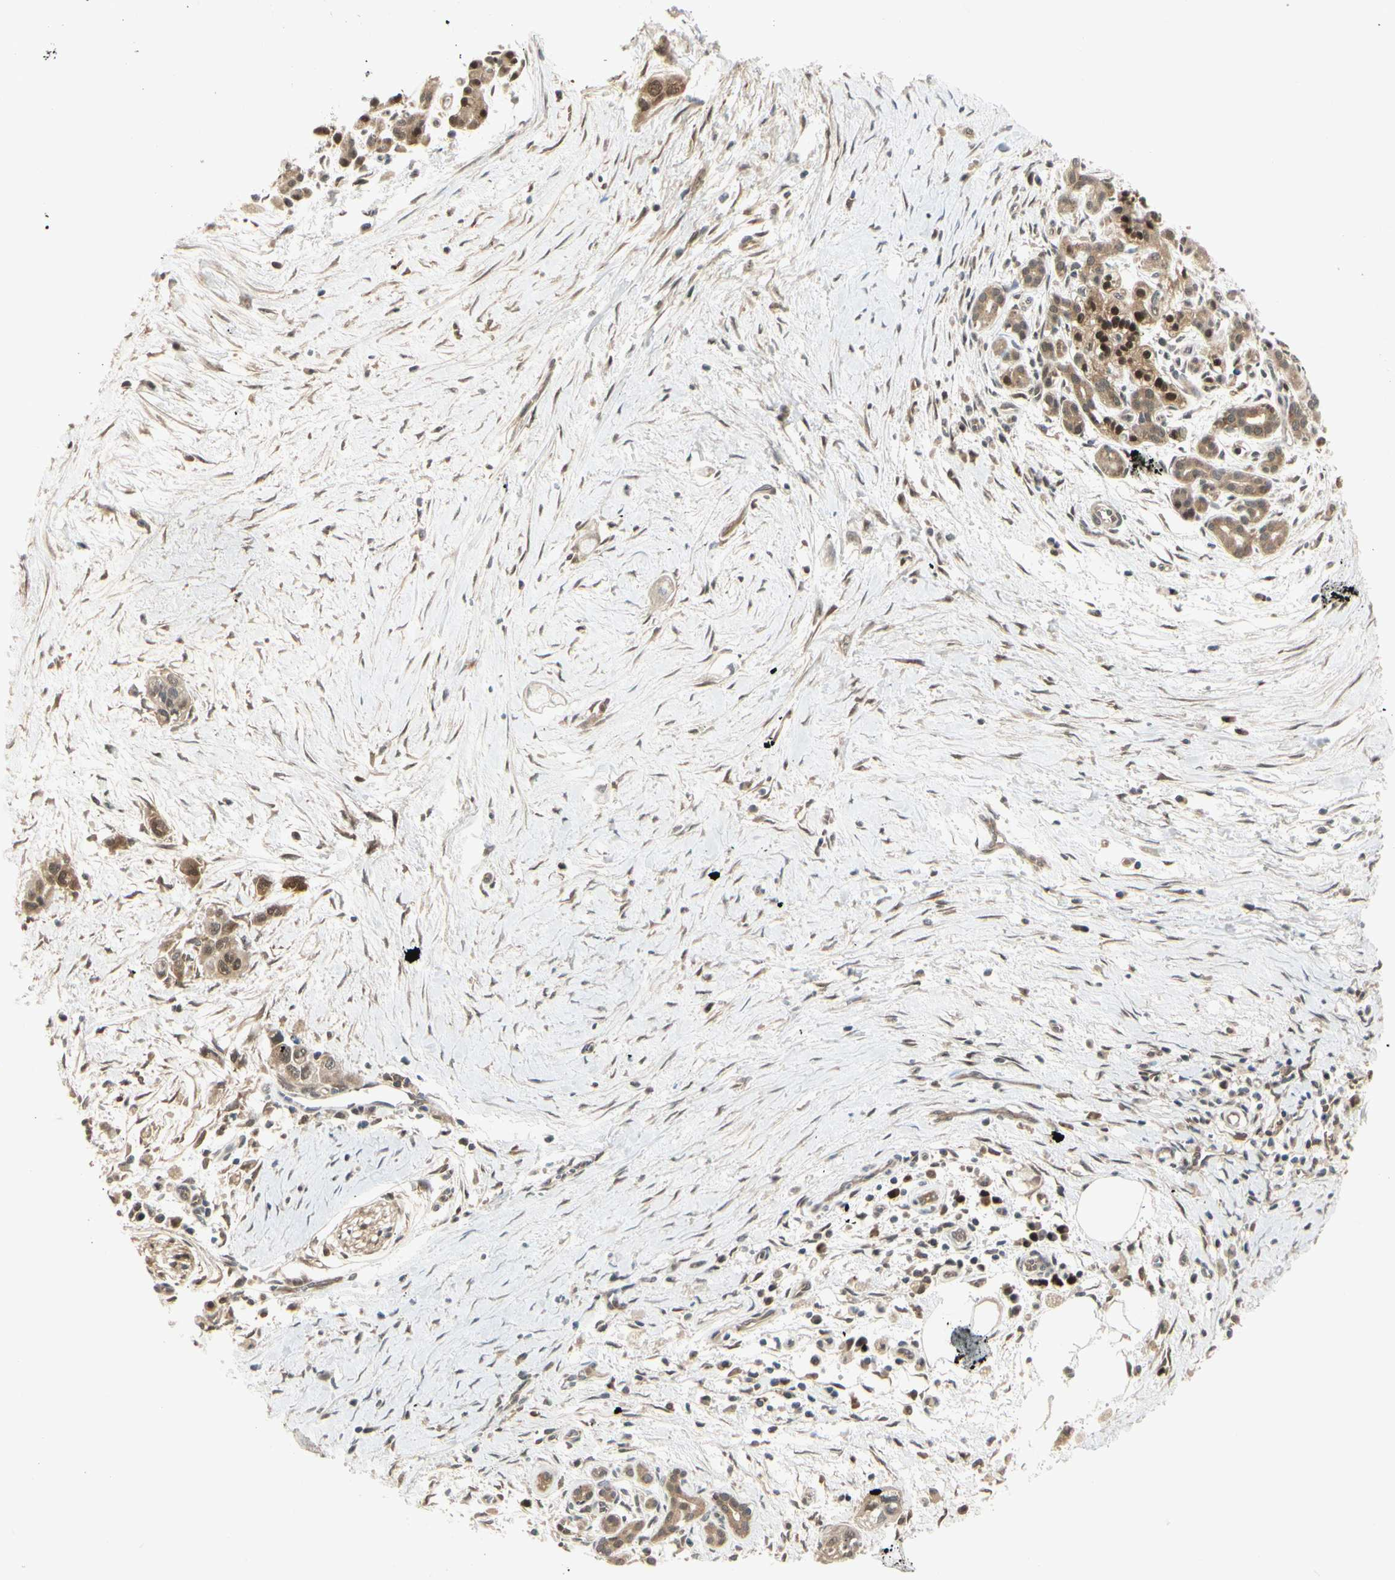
{"staining": {"intensity": "weak", "quantity": ">75%", "location": "cytoplasmic/membranous,nuclear"}, "tissue": "pancreatic cancer", "cell_type": "Tumor cells", "image_type": "cancer", "snomed": [{"axis": "morphology", "description": "Adenocarcinoma, NOS"}, {"axis": "topography", "description": "Pancreas"}], "caption": "A micrograph of adenocarcinoma (pancreatic) stained for a protein shows weak cytoplasmic/membranous and nuclear brown staining in tumor cells.", "gene": "IPO5", "patient": {"sex": "male", "age": 74}}